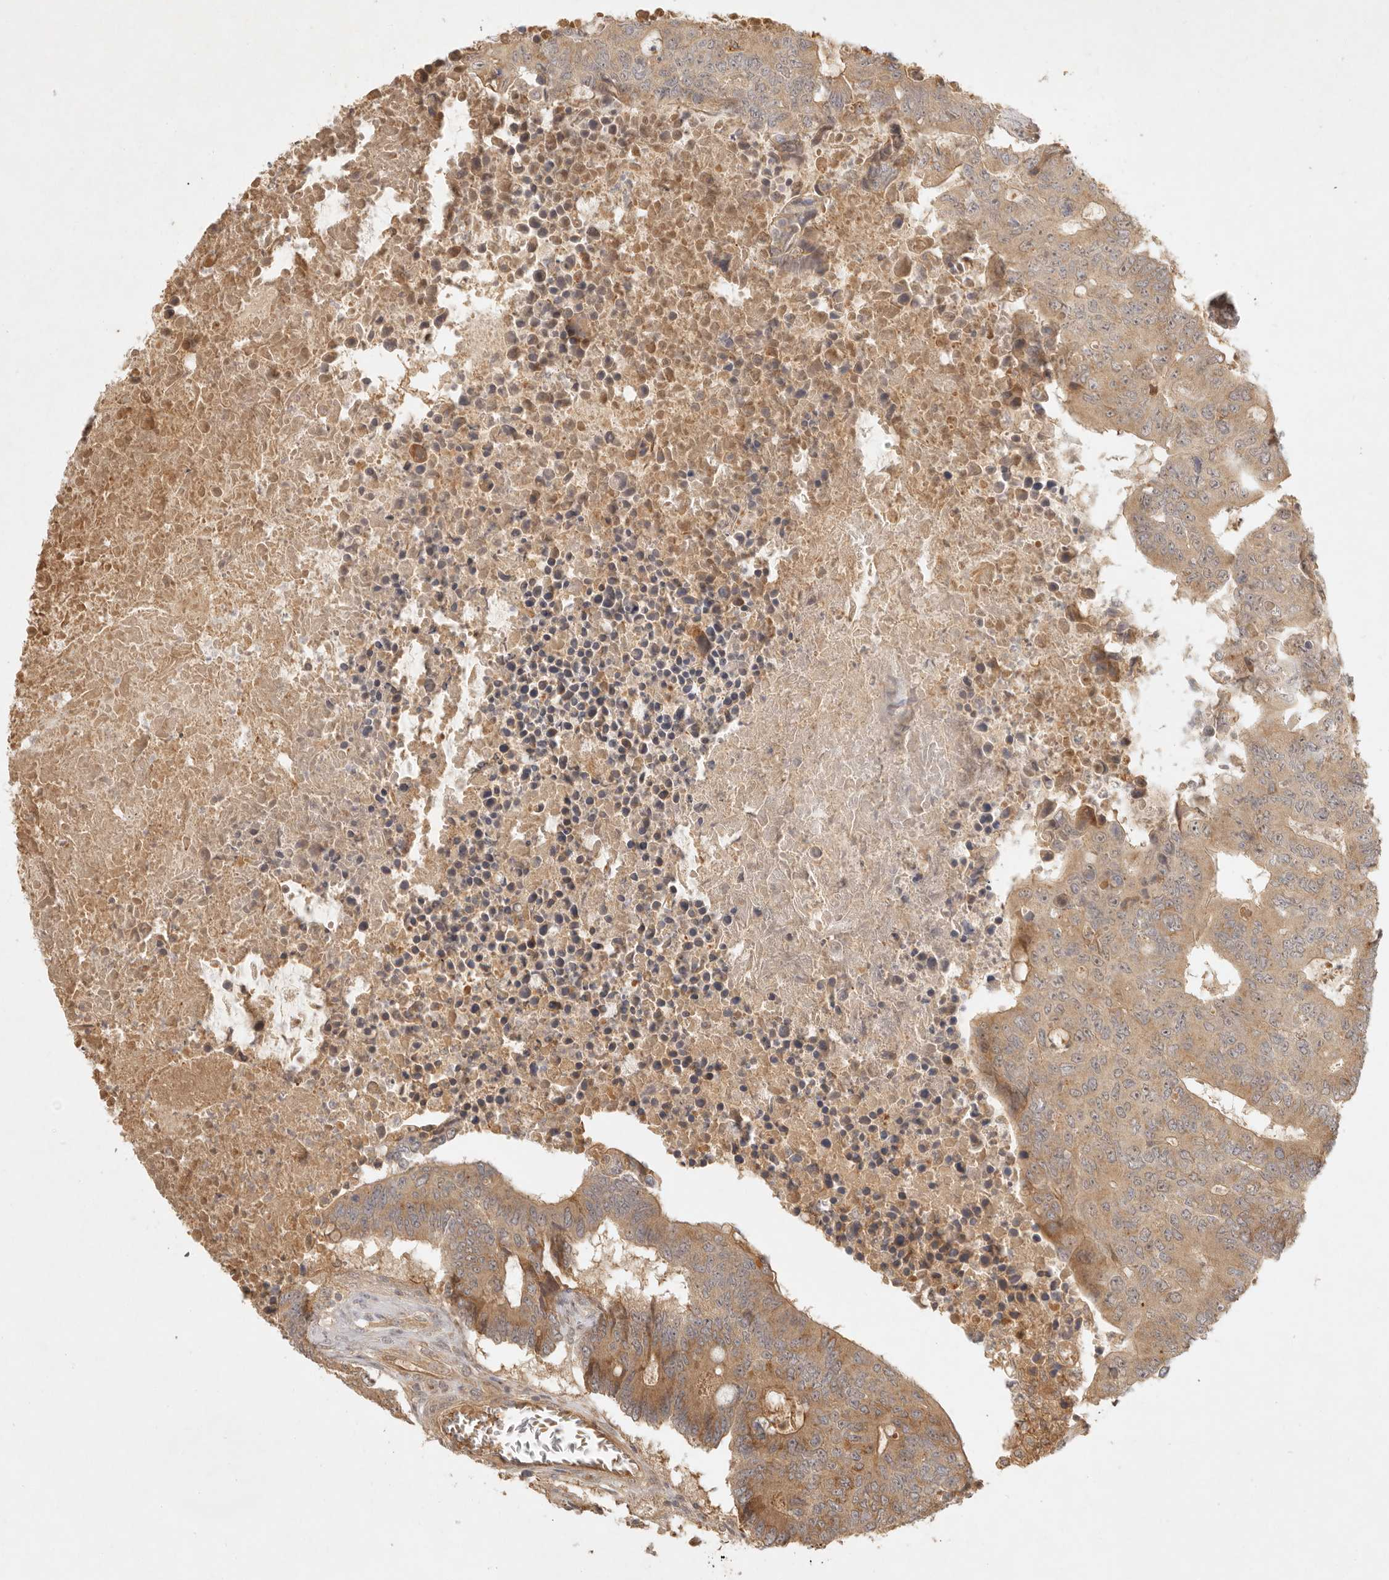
{"staining": {"intensity": "moderate", "quantity": ">75%", "location": "cytoplasmic/membranous"}, "tissue": "colorectal cancer", "cell_type": "Tumor cells", "image_type": "cancer", "snomed": [{"axis": "morphology", "description": "Adenocarcinoma, NOS"}, {"axis": "topography", "description": "Colon"}], "caption": "High-magnification brightfield microscopy of colorectal adenocarcinoma stained with DAB (3,3'-diaminobenzidine) (brown) and counterstained with hematoxylin (blue). tumor cells exhibit moderate cytoplasmic/membranous positivity is appreciated in approximately>75% of cells. (DAB IHC with brightfield microscopy, high magnification).", "gene": "ANKRD61", "patient": {"sex": "male", "age": 87}}